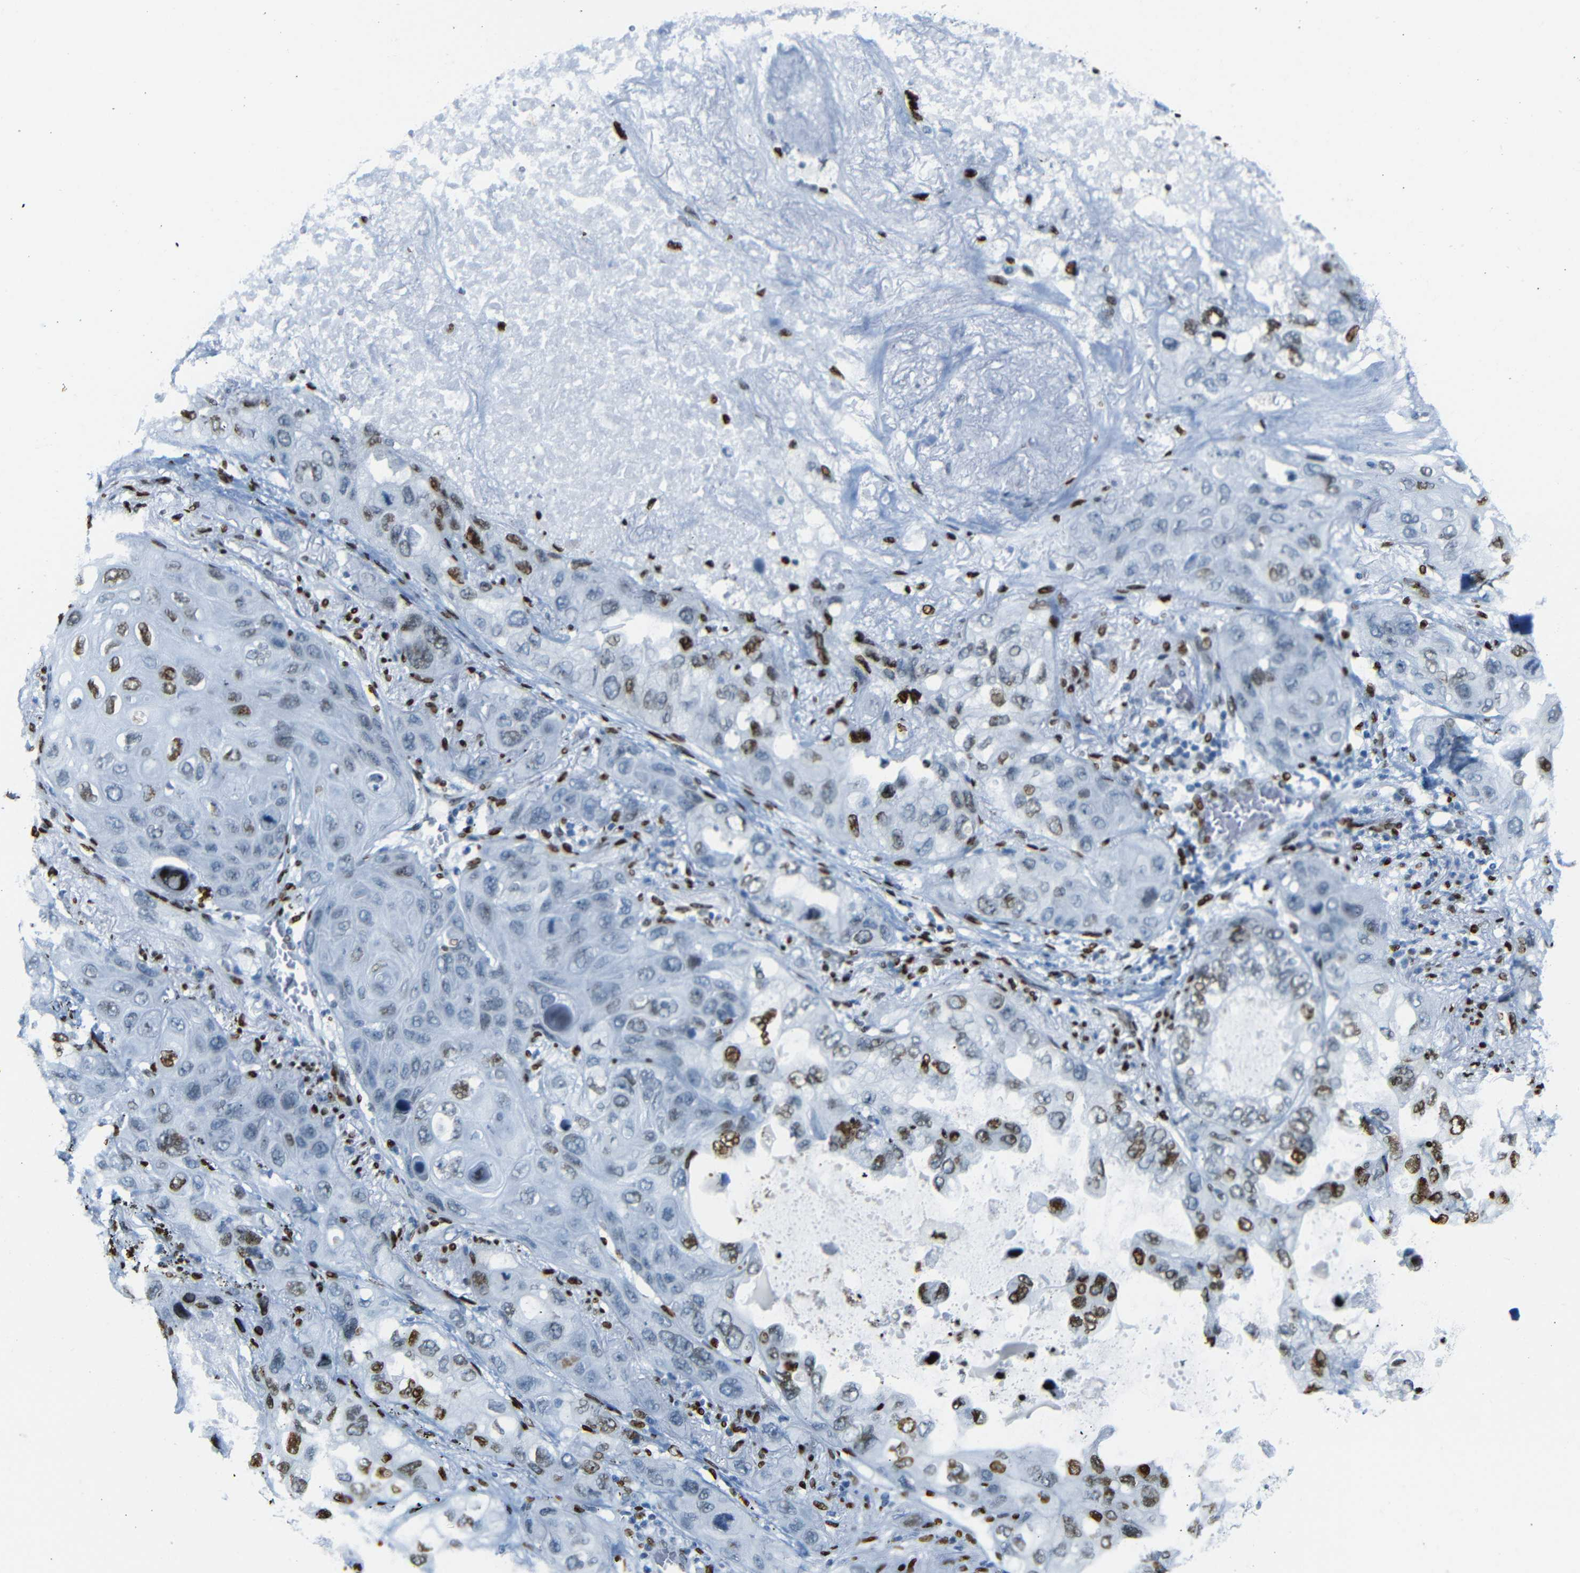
{"staining": {"intensity": "strong", "quantity": ">75%", "location": "nuclear"}, "tissue": "lung cancer", "cell_type": "Tumor cells", "image_type": "cancer", "snomed": [{"axis": "morphology", "description": "Squamous cell carcinoma, NOS"}, {"axis": "topography", "description": "Lung"}], "caption": "Protein staining demonstrates strong nuclear positivity in approximately >75% of tumor cells in squamous cell carcinoma (lung).", "gene": "NPIPB15", "patient": {"sex": "female", "age": 73}}